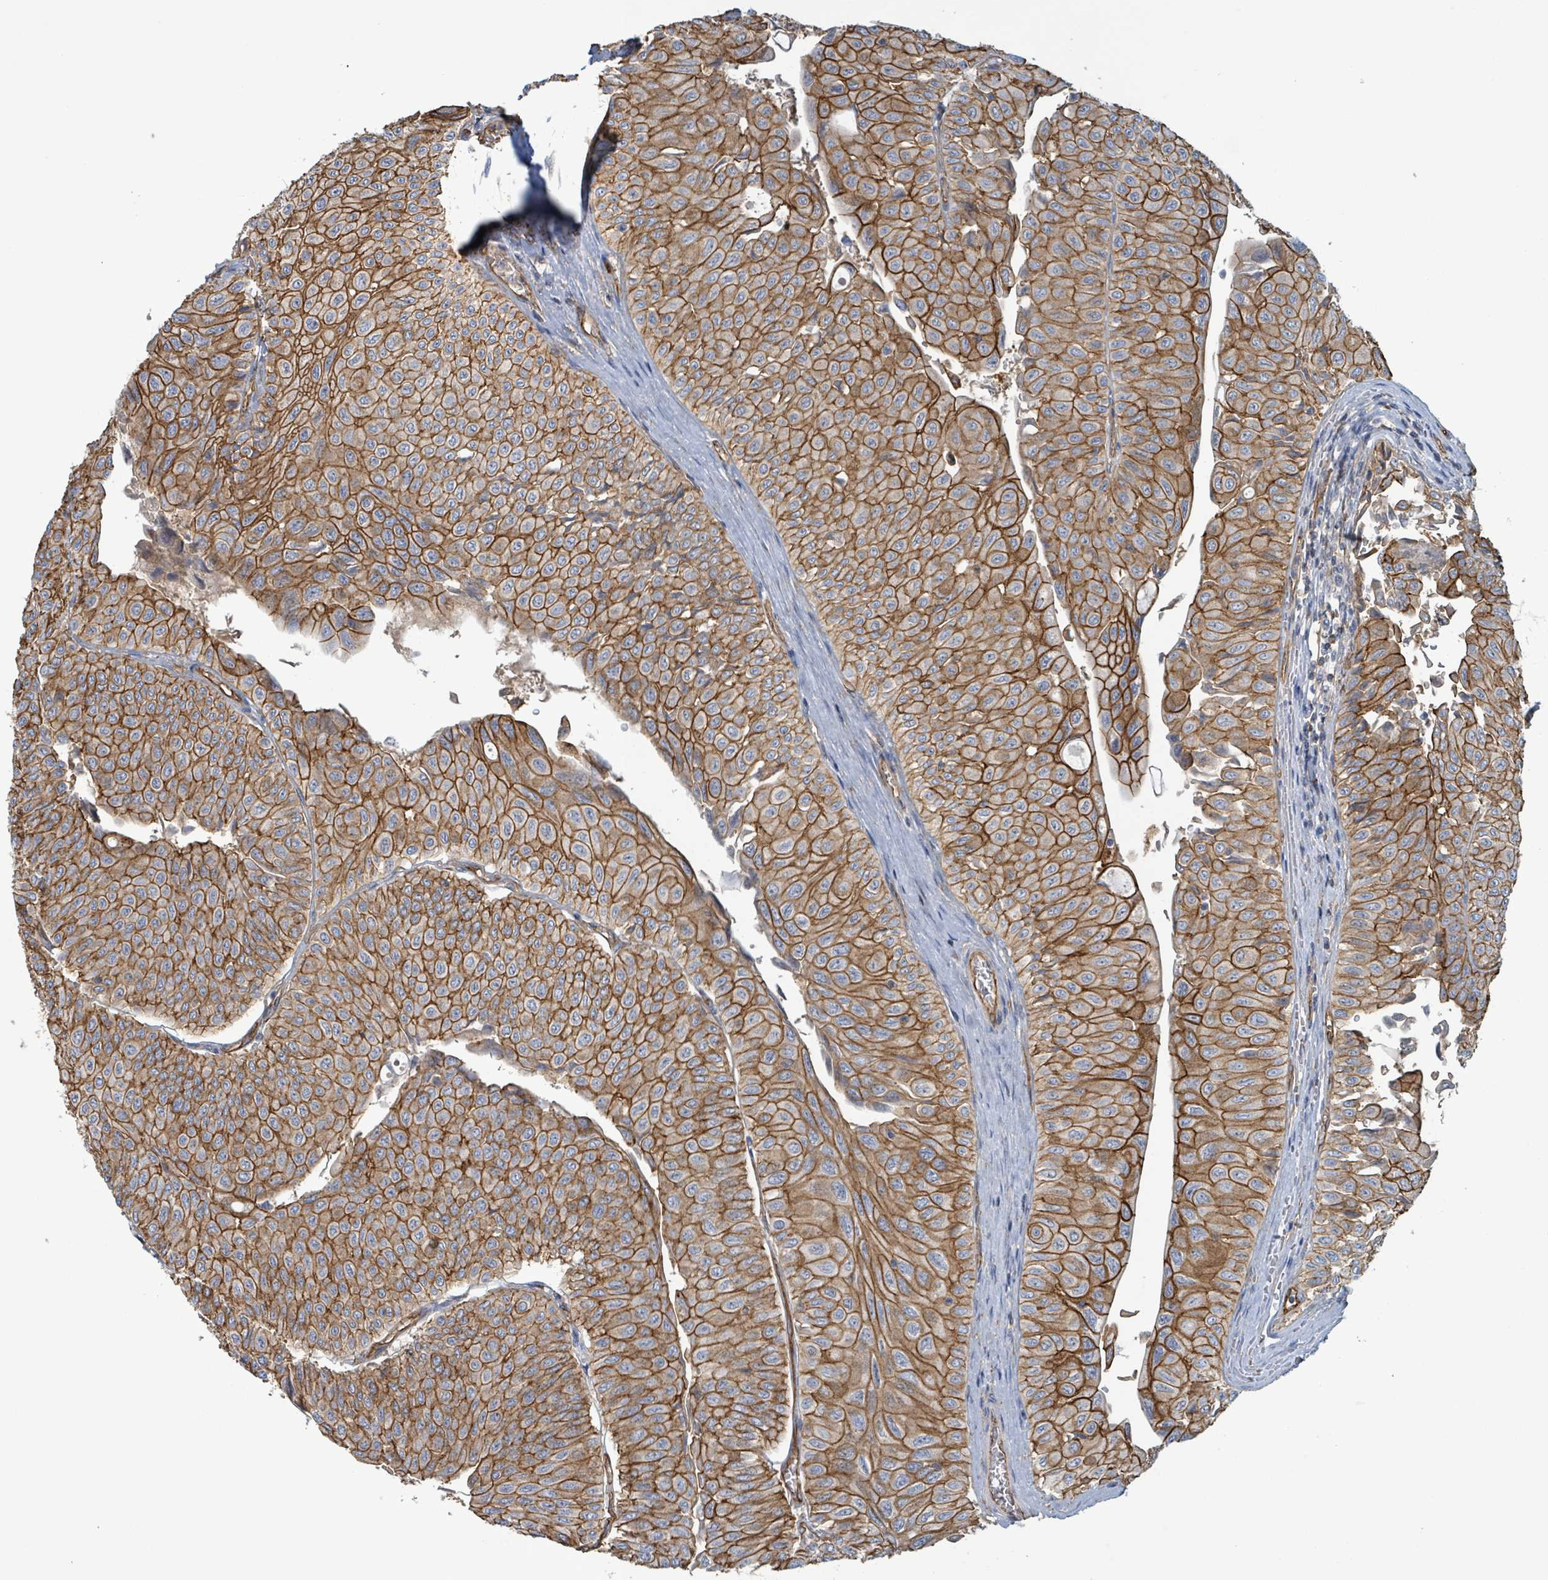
{"staining": {"intensity": "strong", "quantity": ">75%", "location": "cytoplasmic/membranous"}, "tissue": "urothelial cancer", "cell_type": "Tumor cells", "image_type": "cancer", "snomed": [{"axis": "morphology", "description": "Urothelial carcinoma, NOS"}, {"axis": "topography", "description": "Urinary bladder"}], "caption": "Protein expression analysis of urothelial cancer shows strong cytoplasmic/membranous positivity in approximately >75% of tumor cells.", "gene": "LDOC1", "patient": {"sex": "male", "age": 59}}